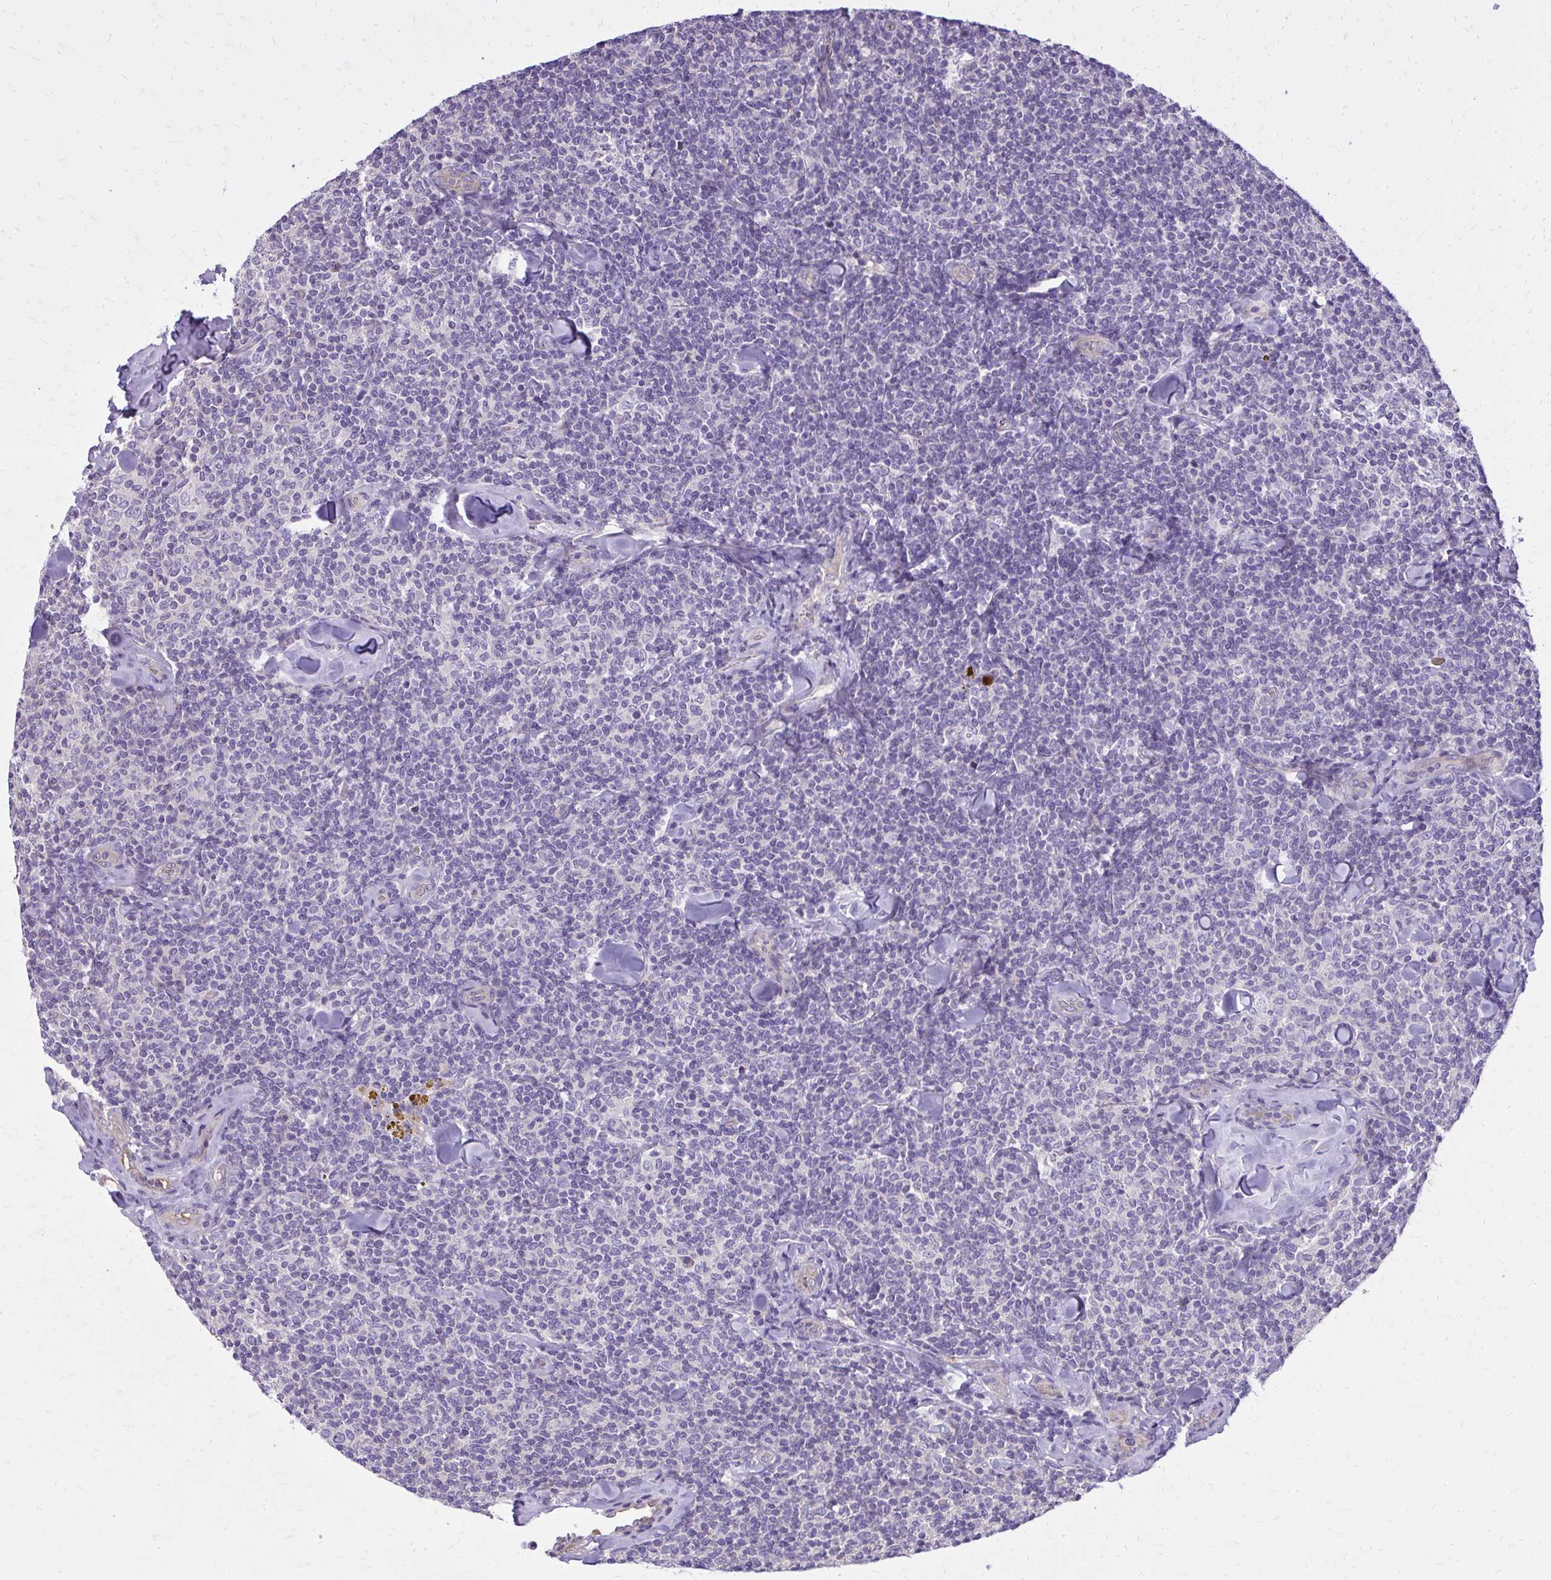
{"staining": {"intensity": "negative", "quantity": "none", "location": "none"}, "tissue": "lymphoma", "cell_type": "Tumor cells", "image_type": "cancer", "snomed": [{"axis": "morphology", "description": "Malignant lymphoma, non-Hodgkin's type, Low grade"}, {"axis": "topography", "description": "Lymph node"}], "caption": "Tumor cells show no significant expression in malignant lymphoma, non-Hodgkin's type (low-grade). Brightfield microscopy of IHC stained with DAB (3,3'-diaminobenzidine) (brown) and hematoxylin (blue), captured at high magnification.", "gene": "RUNDC3B", "patient": {"sex": "female", "age": 56}}